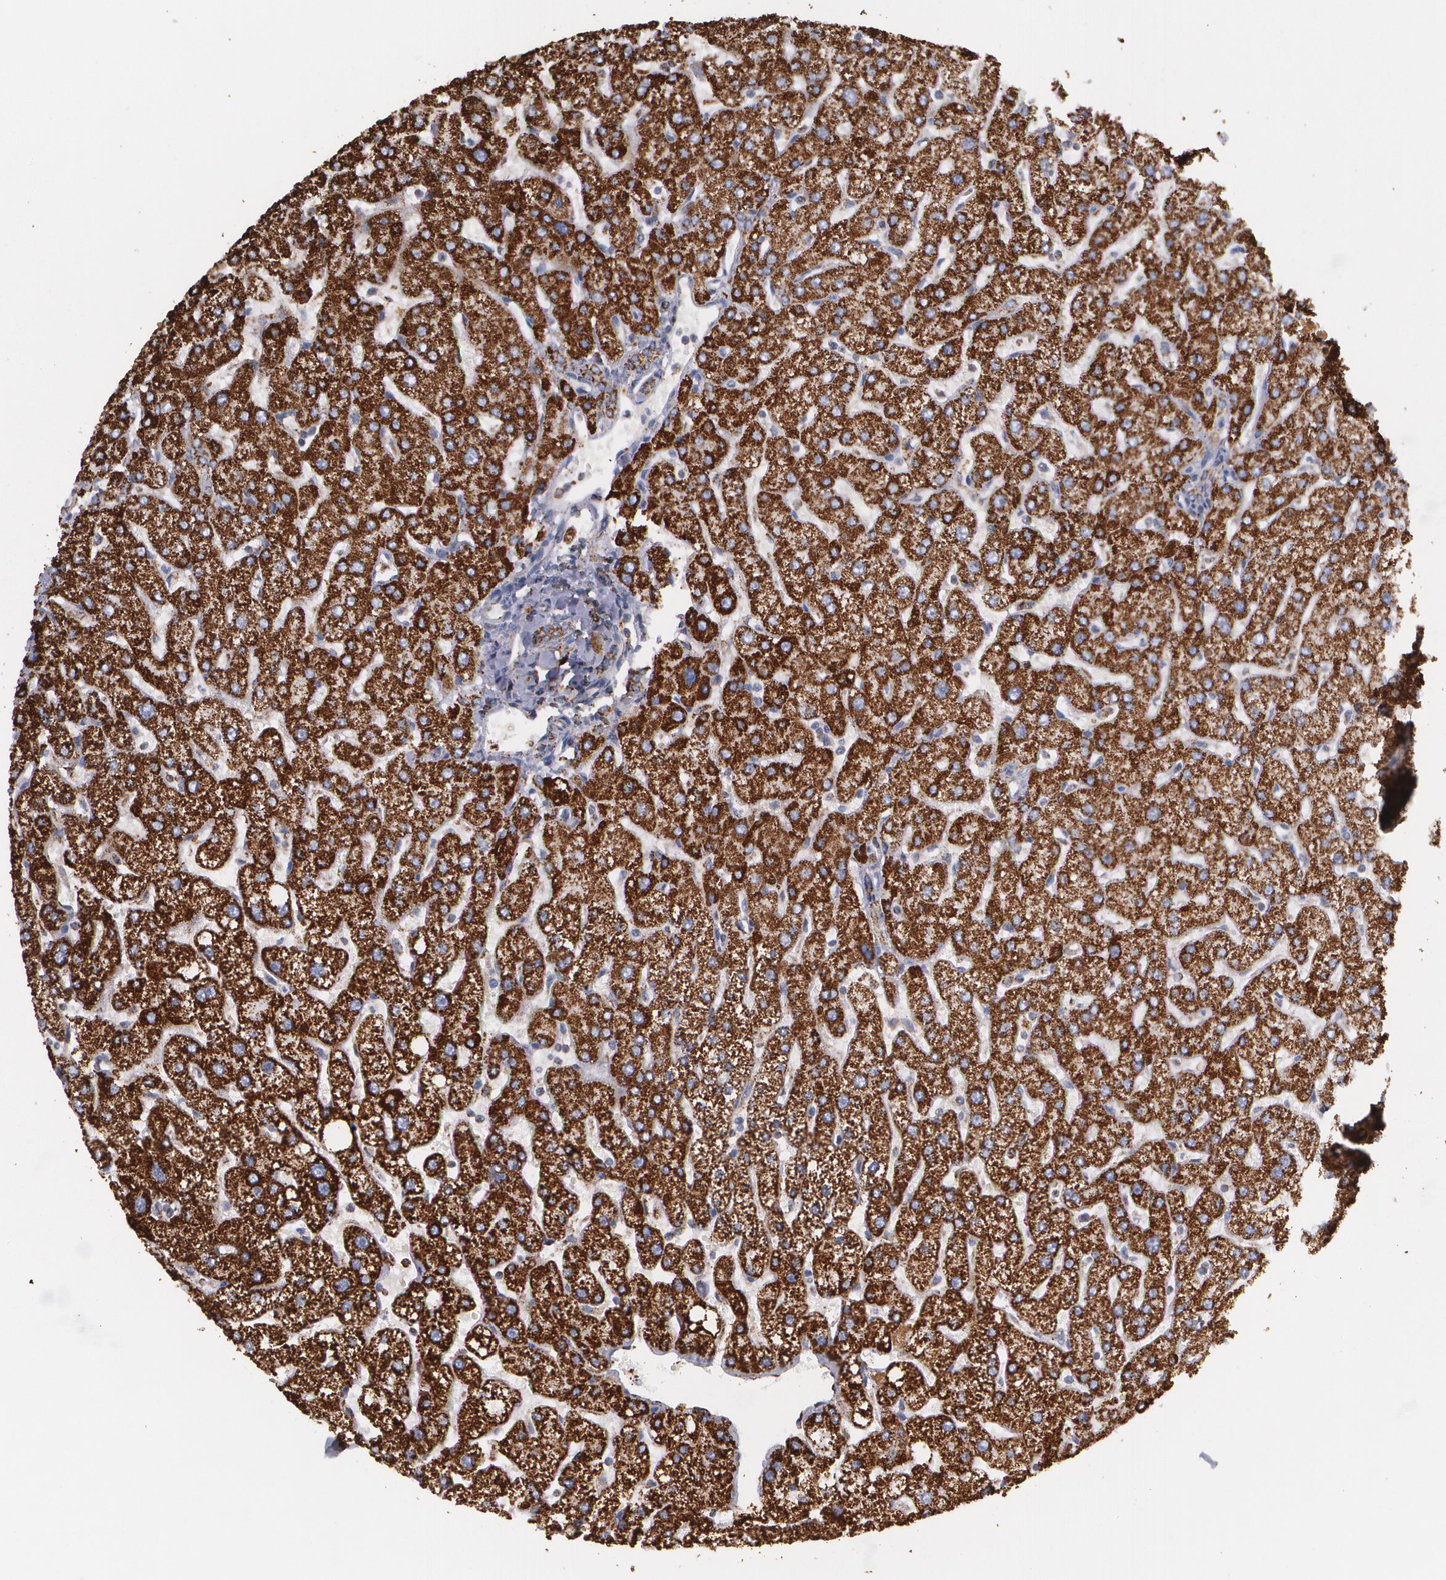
{"staining": {"intensity": "moderate", "quantity": ">75%", "location": "cytoplasmic/membranous"}, "tissue": "liver", "cell_type": "Cholangiocytes", "image_type": "normal", "snomed": [{"axis": "morphology", "description": "Normal tissue, NOS"}, {"axis": "topography", "description": "Liver"}], "caption": "An immunohistochemistry image of unremarkable tissue is shown. Protein staining in brown labels moderate cytoplasmic/membranous positivity in liver within cholangiocytes. (Stains: DAB (3,3'-diaminobenzidine) in brown, nuclei in blue, Microscopy: brightfield microscopy at high magnification).", "gene": "HSPD1", "patient": {"sex": "male", "age": 67}}